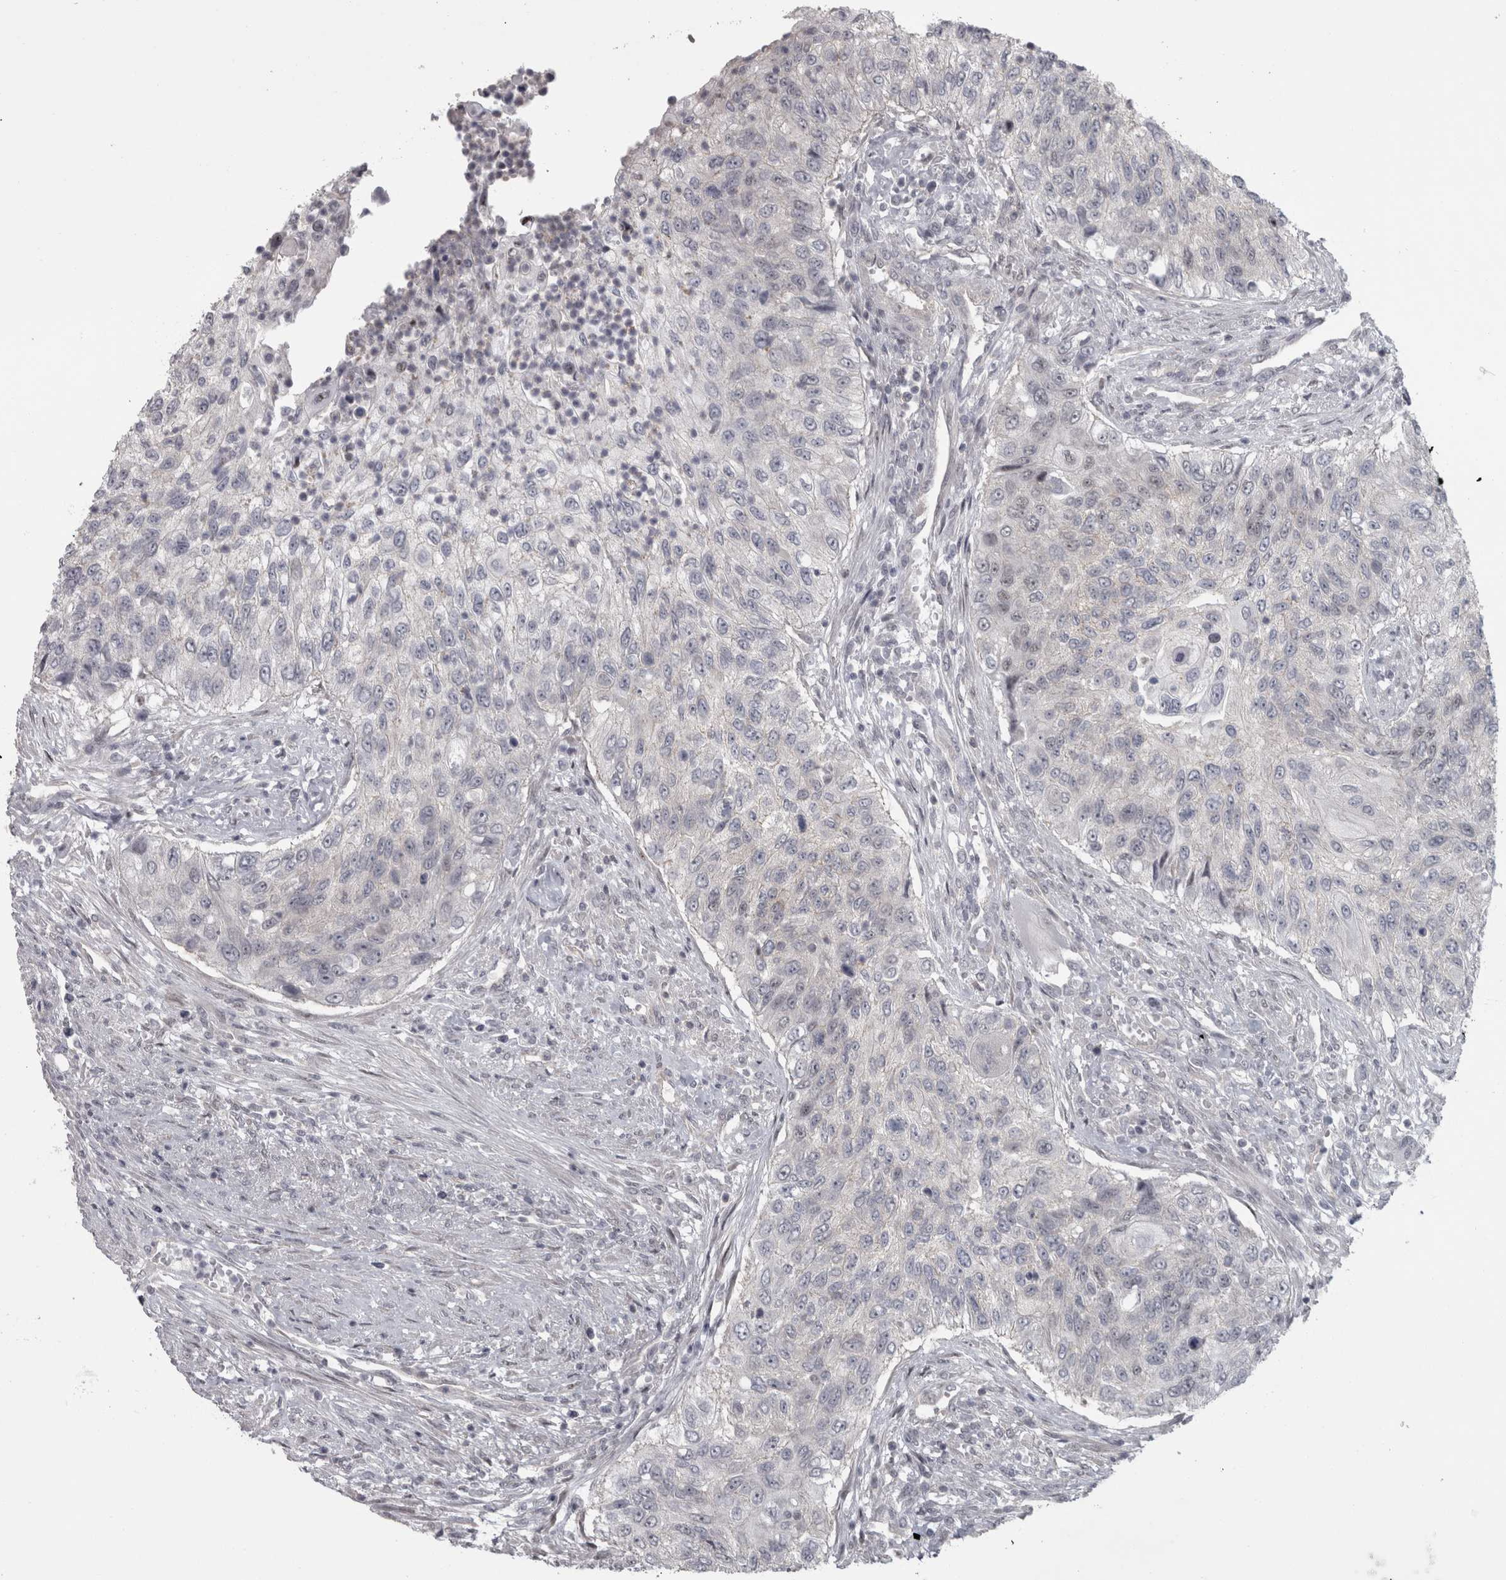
{"staining": {"intensity": "negative", "quantity": "none", "location": "none"}, "tissue": "urothelial cancer", "cell_type": "Tumor cells", "image_type": "cancer", "snomed": [{"axis": "morphology", "description": "Urothelial carcinoma, High grade"}, {"axis": "topography", "description": "Urinary bladder"}], "caption": "The IHC histopathology image has no significant expression in tumor cells of high-grade urothelial carcinoma tissue.", "gene": "PPP1R12B", "patient": {"sex": "female", "age": 60}}